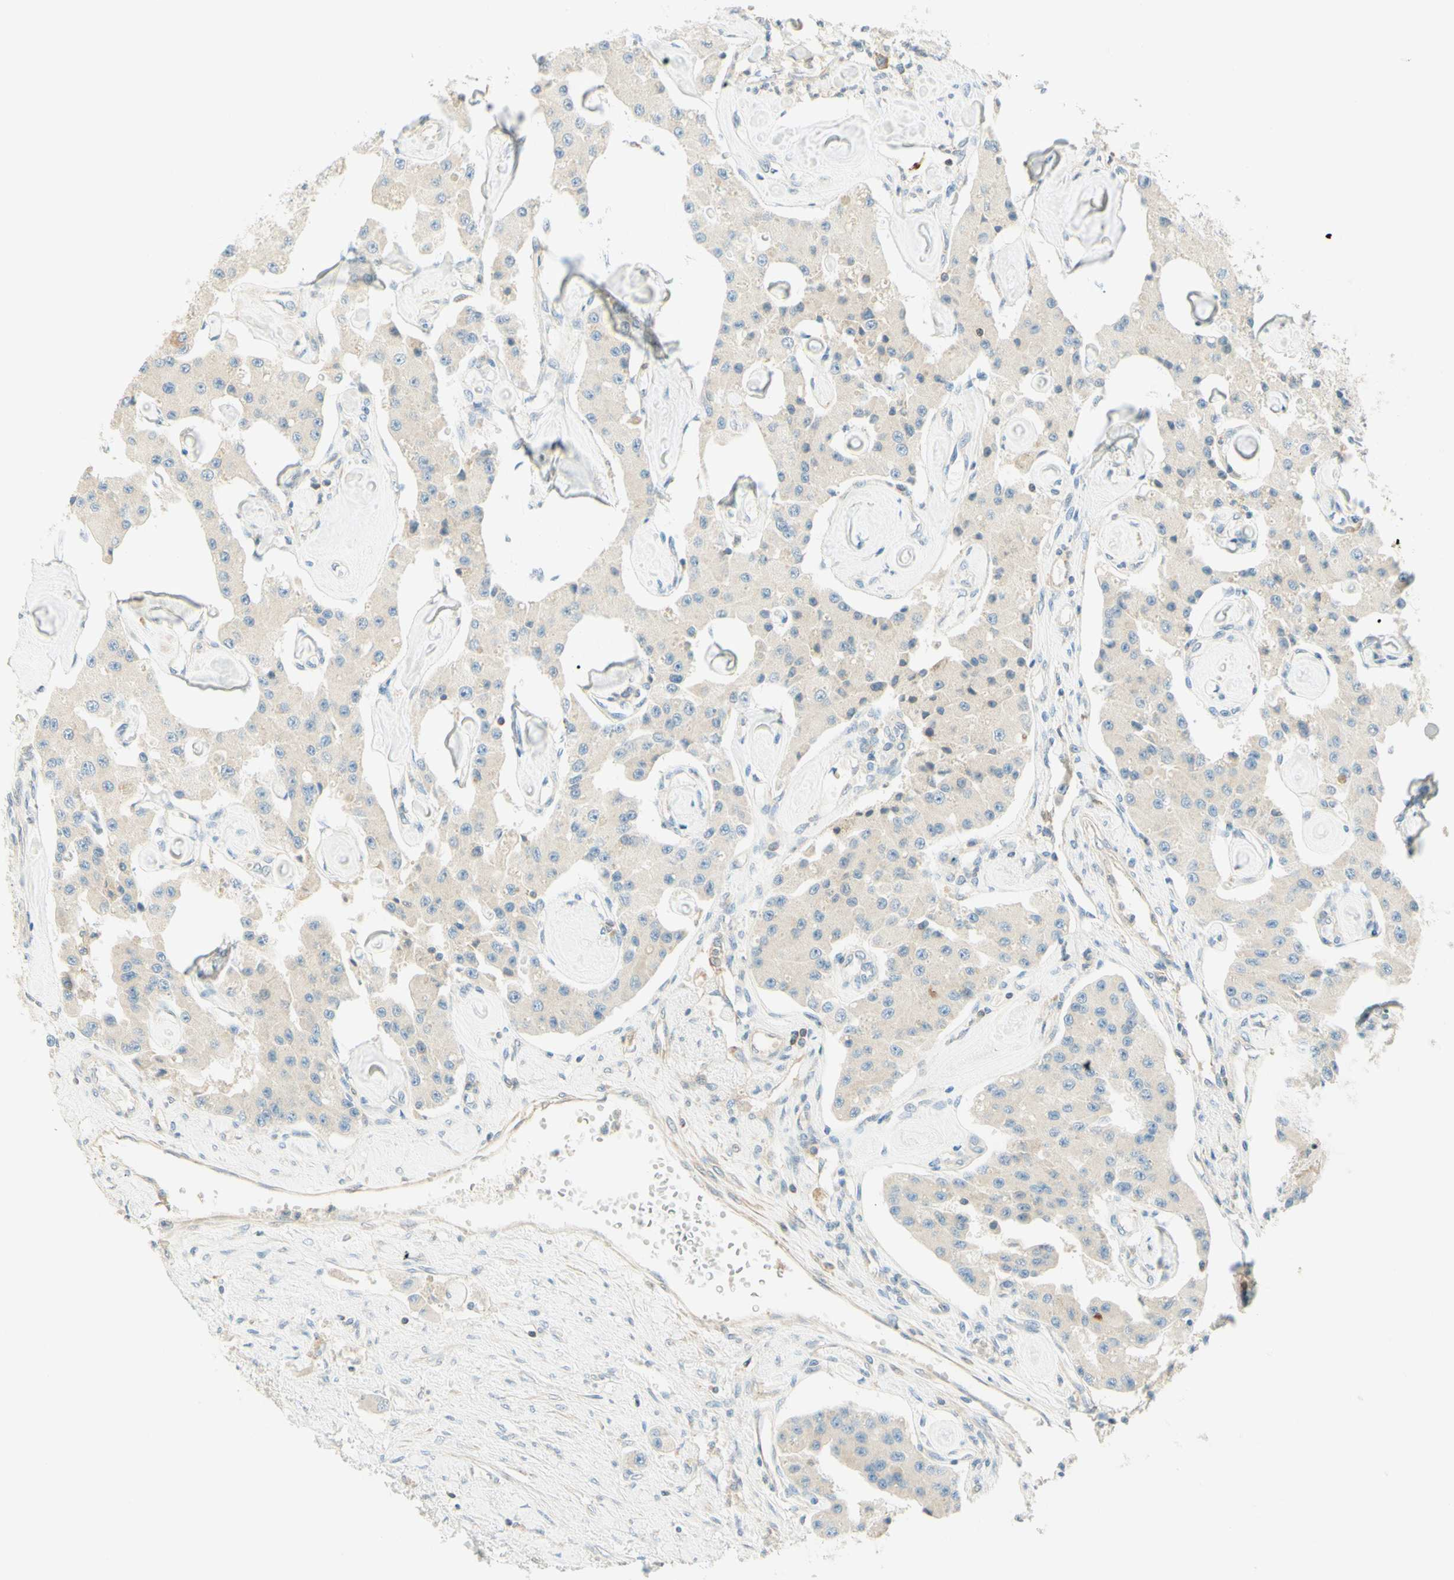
{"staining": {"intensity": "negative", "quantity": "none", "location": "none"}, "tissue": "carcinoid", "cell_type": "Tumor cells", "image_type": "cancer", "snomed": [{"axis": "morphology", "description": "Carcinoid, malignant, NOS"}, {"axis": "topography", "description": "Pancreas"}], "caption": "DAB immunohistochemical staining of human carcinoid shows no significant positivity in tumor cells.", "gene": "PROM1", "patient": {"sex": "male", "age": 41}}